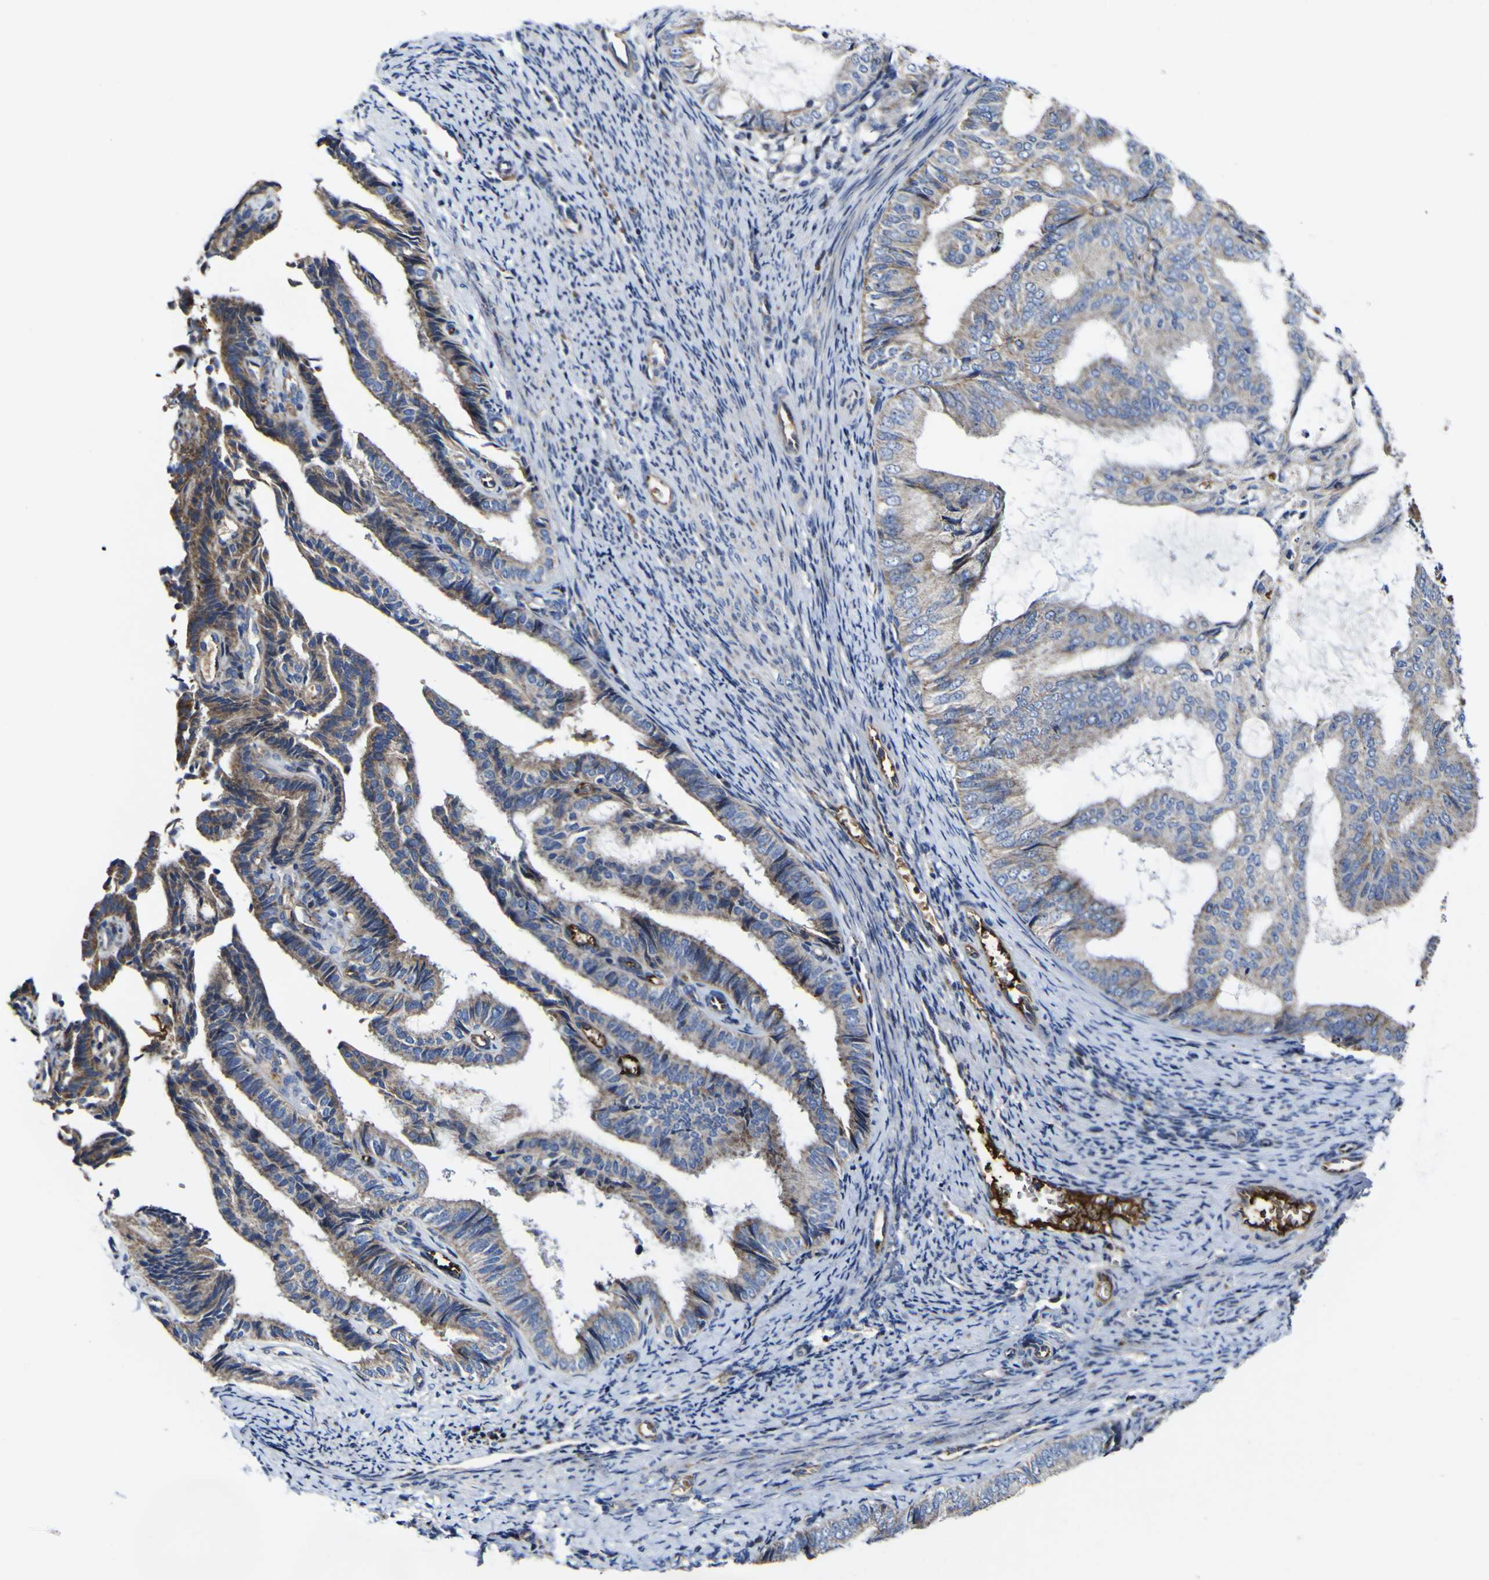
{"staining": {"intensity": "moderate", "quantity": "<25%", "location": "cytoplasmic/membranous"}, "tissue": "endometrial cancer", "cell_type": "Tumor cells", "image_type": "cancer", "snomed": [{"axis": "morphology", "description": "Adenocarcinoma, NOS"}, {"axis": "topography", "description": "Endometrium"}], "caption": "Moderate cytoplasmic/membranous protein positivity is appreciated in approximately <25% of tumor cells in endometrial cancer.", "gene": "CCDC90B", "patient": {"sex": "female", "age": 58}}